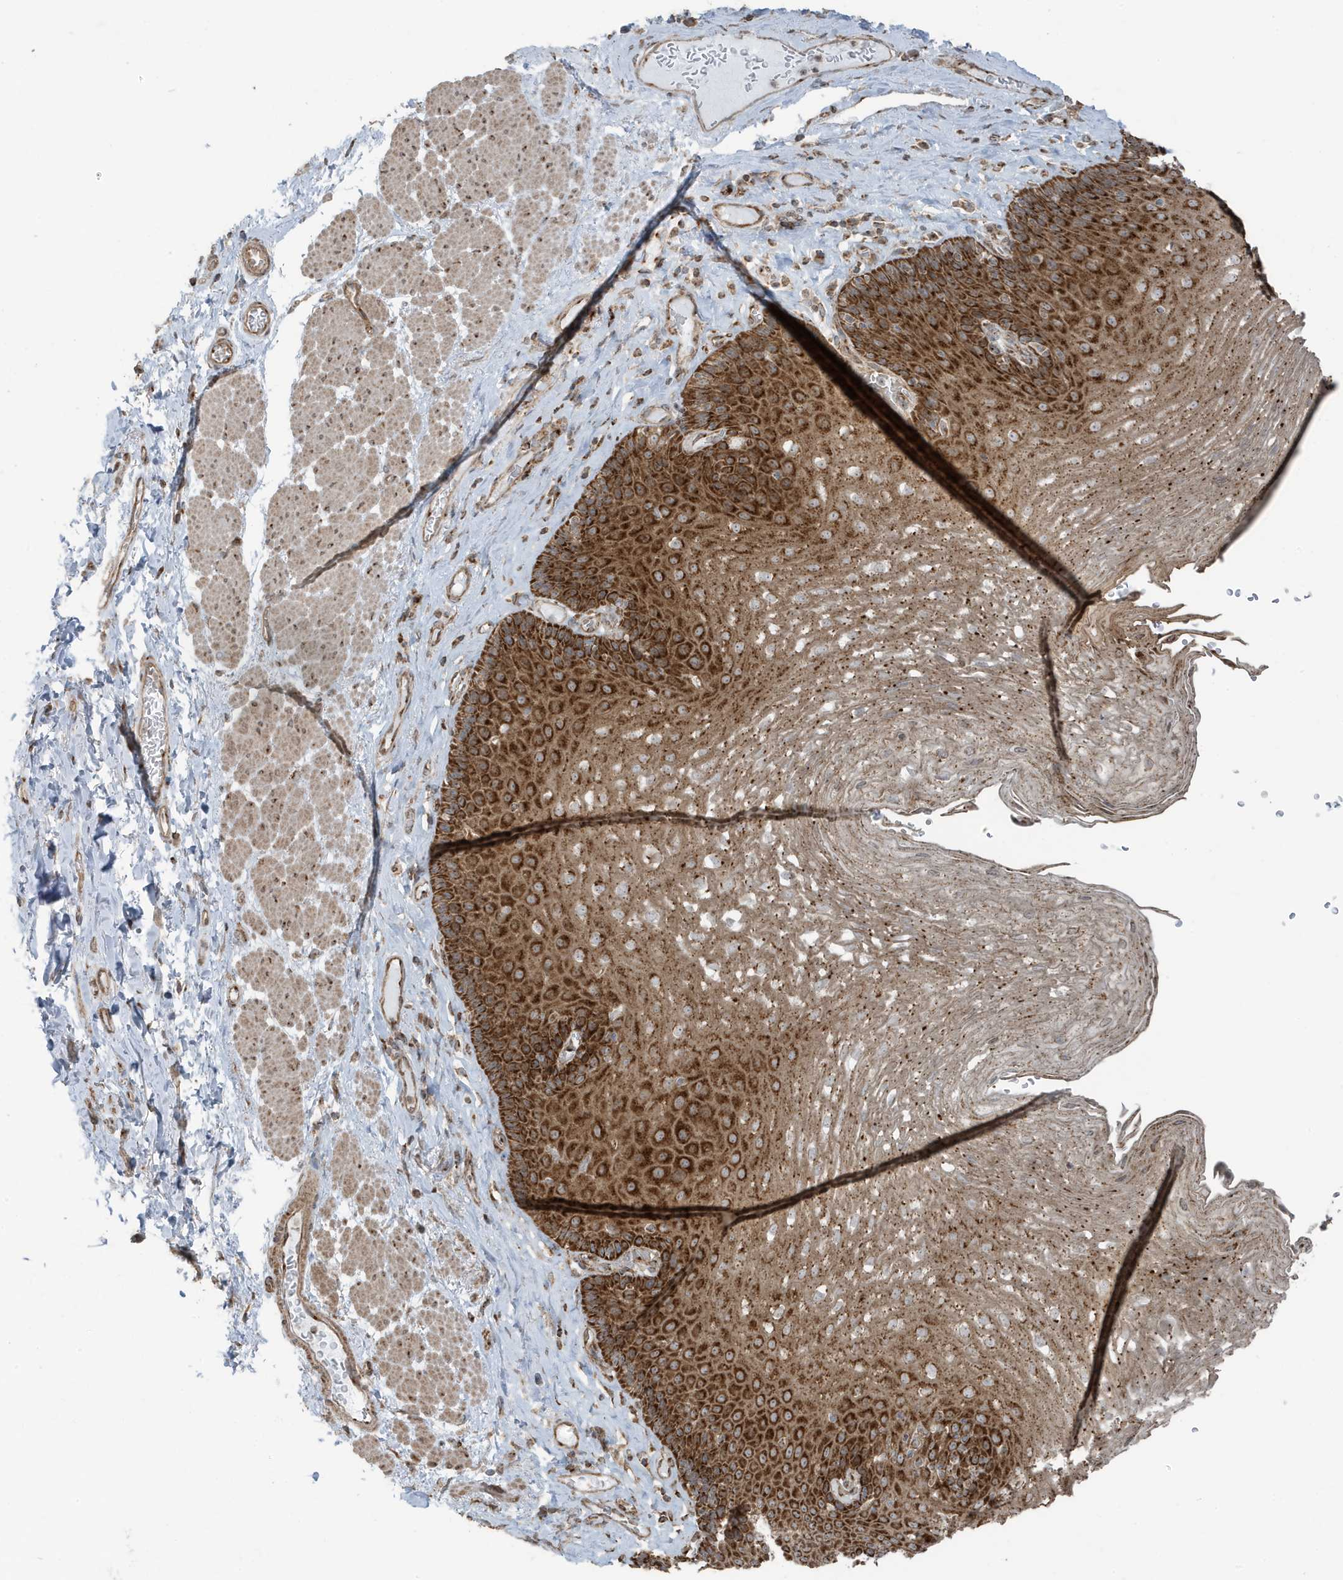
{"staining": {"intensity": "strong", "quantity": ">75%", "location": "cytoplasmic/membranous"}, "tissue": "esophagus", "cell_type": "Squamous epithelial cells", "image_type": "normal", "snomed": [{"axis": "morphology", "description": "Normal tissue, NOS"}, {"axis": "topography", "description": "Esophagus"}], "caption": "Approximately >75% of squamous epithelial cells in normal esophagus reveal strong cytoplasmic/membranous protein expression as visualized by brown immunohistochemical staining.", "gene": "GOLGA4", "patient": {"sex": "female", "age": 66}}